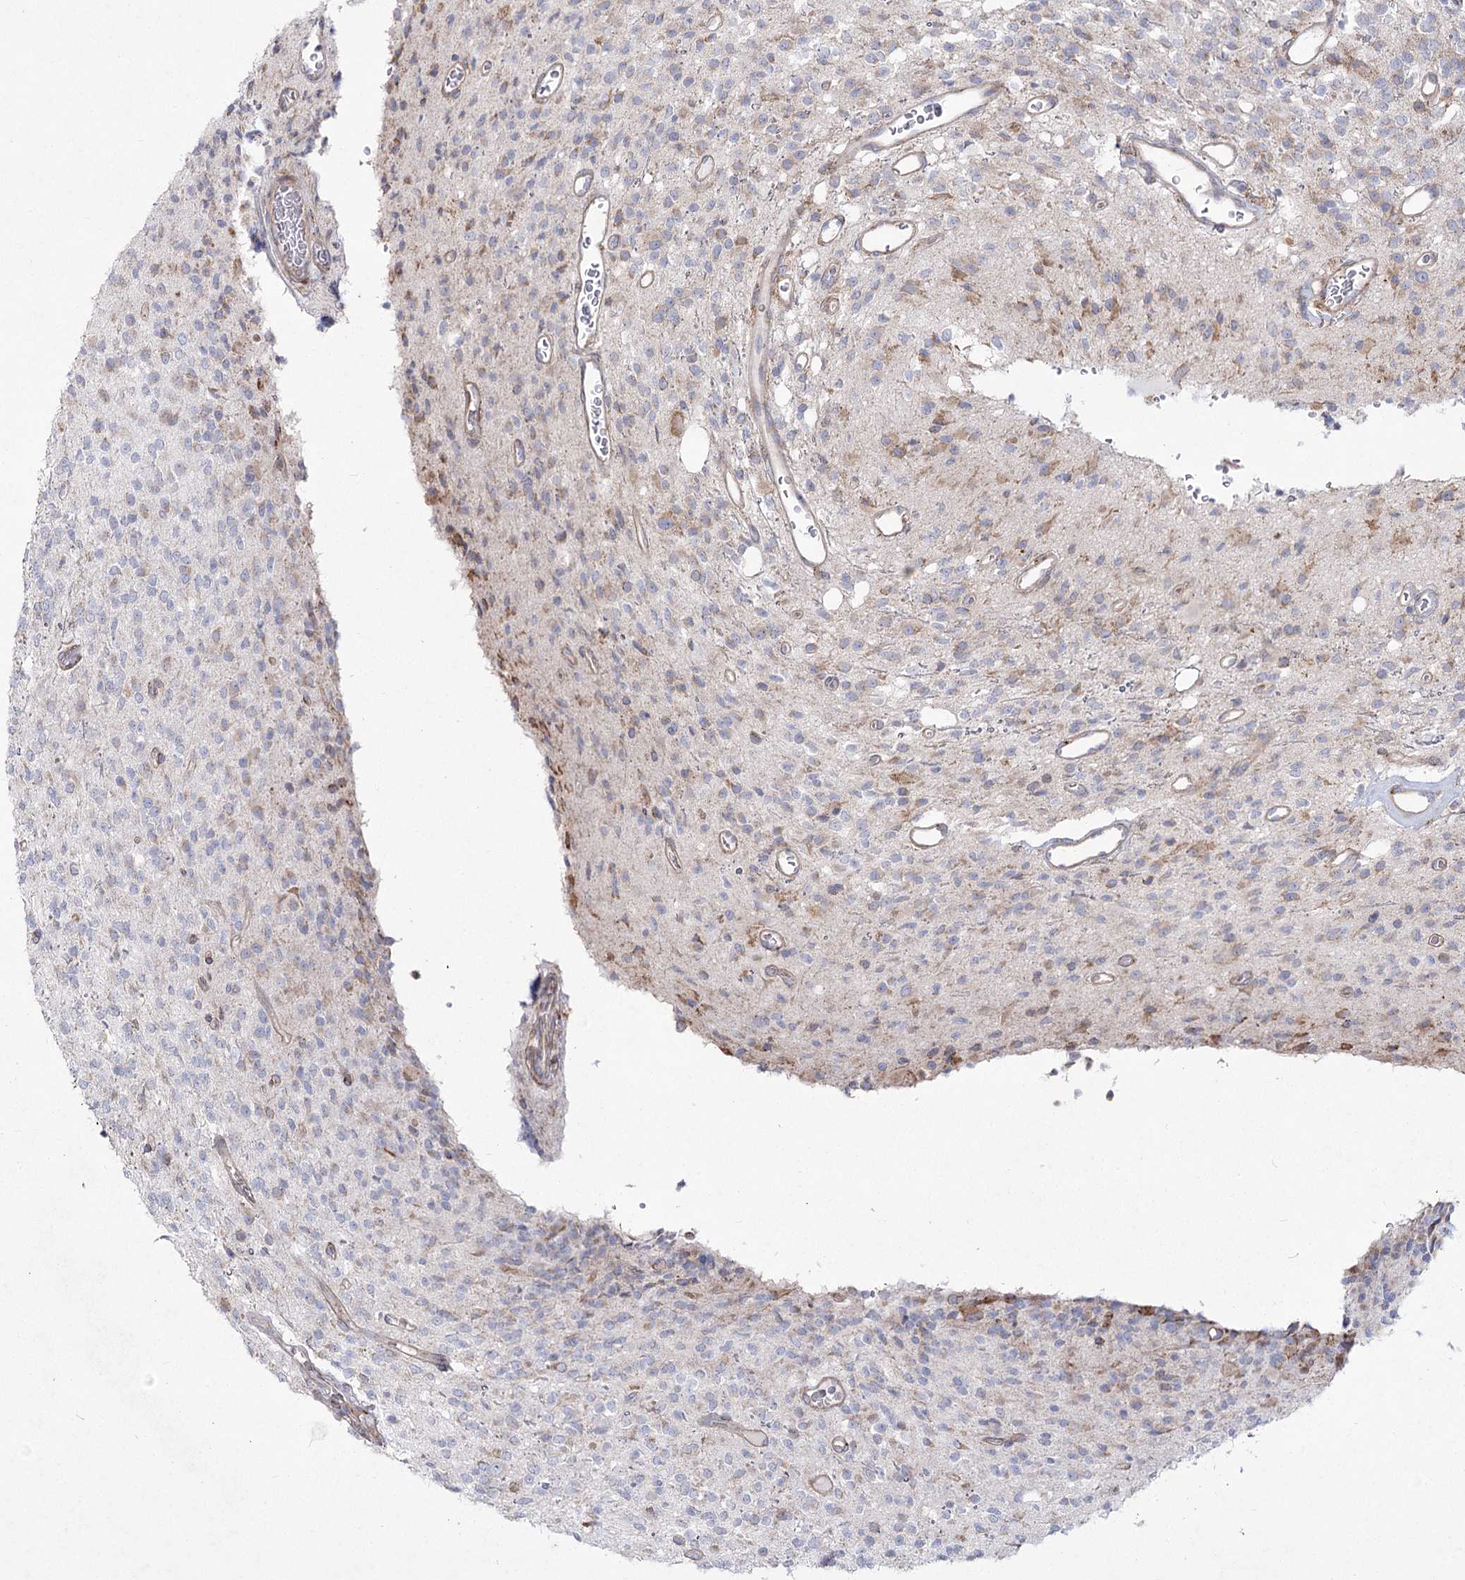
{"staining": {"intensity": "negative", "quantity": "none", "location": "none"}, "tissue": "glioma", "cell_type": "Tumor cells", "image_type": "cancer", "snomed": [{"axis": "morphology", "description": "Glioma, malignant, High grade"}, {"axis": "topography", "description": "Brain"}], "caption": "An immunohistochemistry (IHC) micrograph of malignant glioma (high-grade) is shown. There is no staining in tumor cells of malignant glioma (high-grade).", "gene": "NHLRC2", "patient": {"sex": "male", "age": 34}}